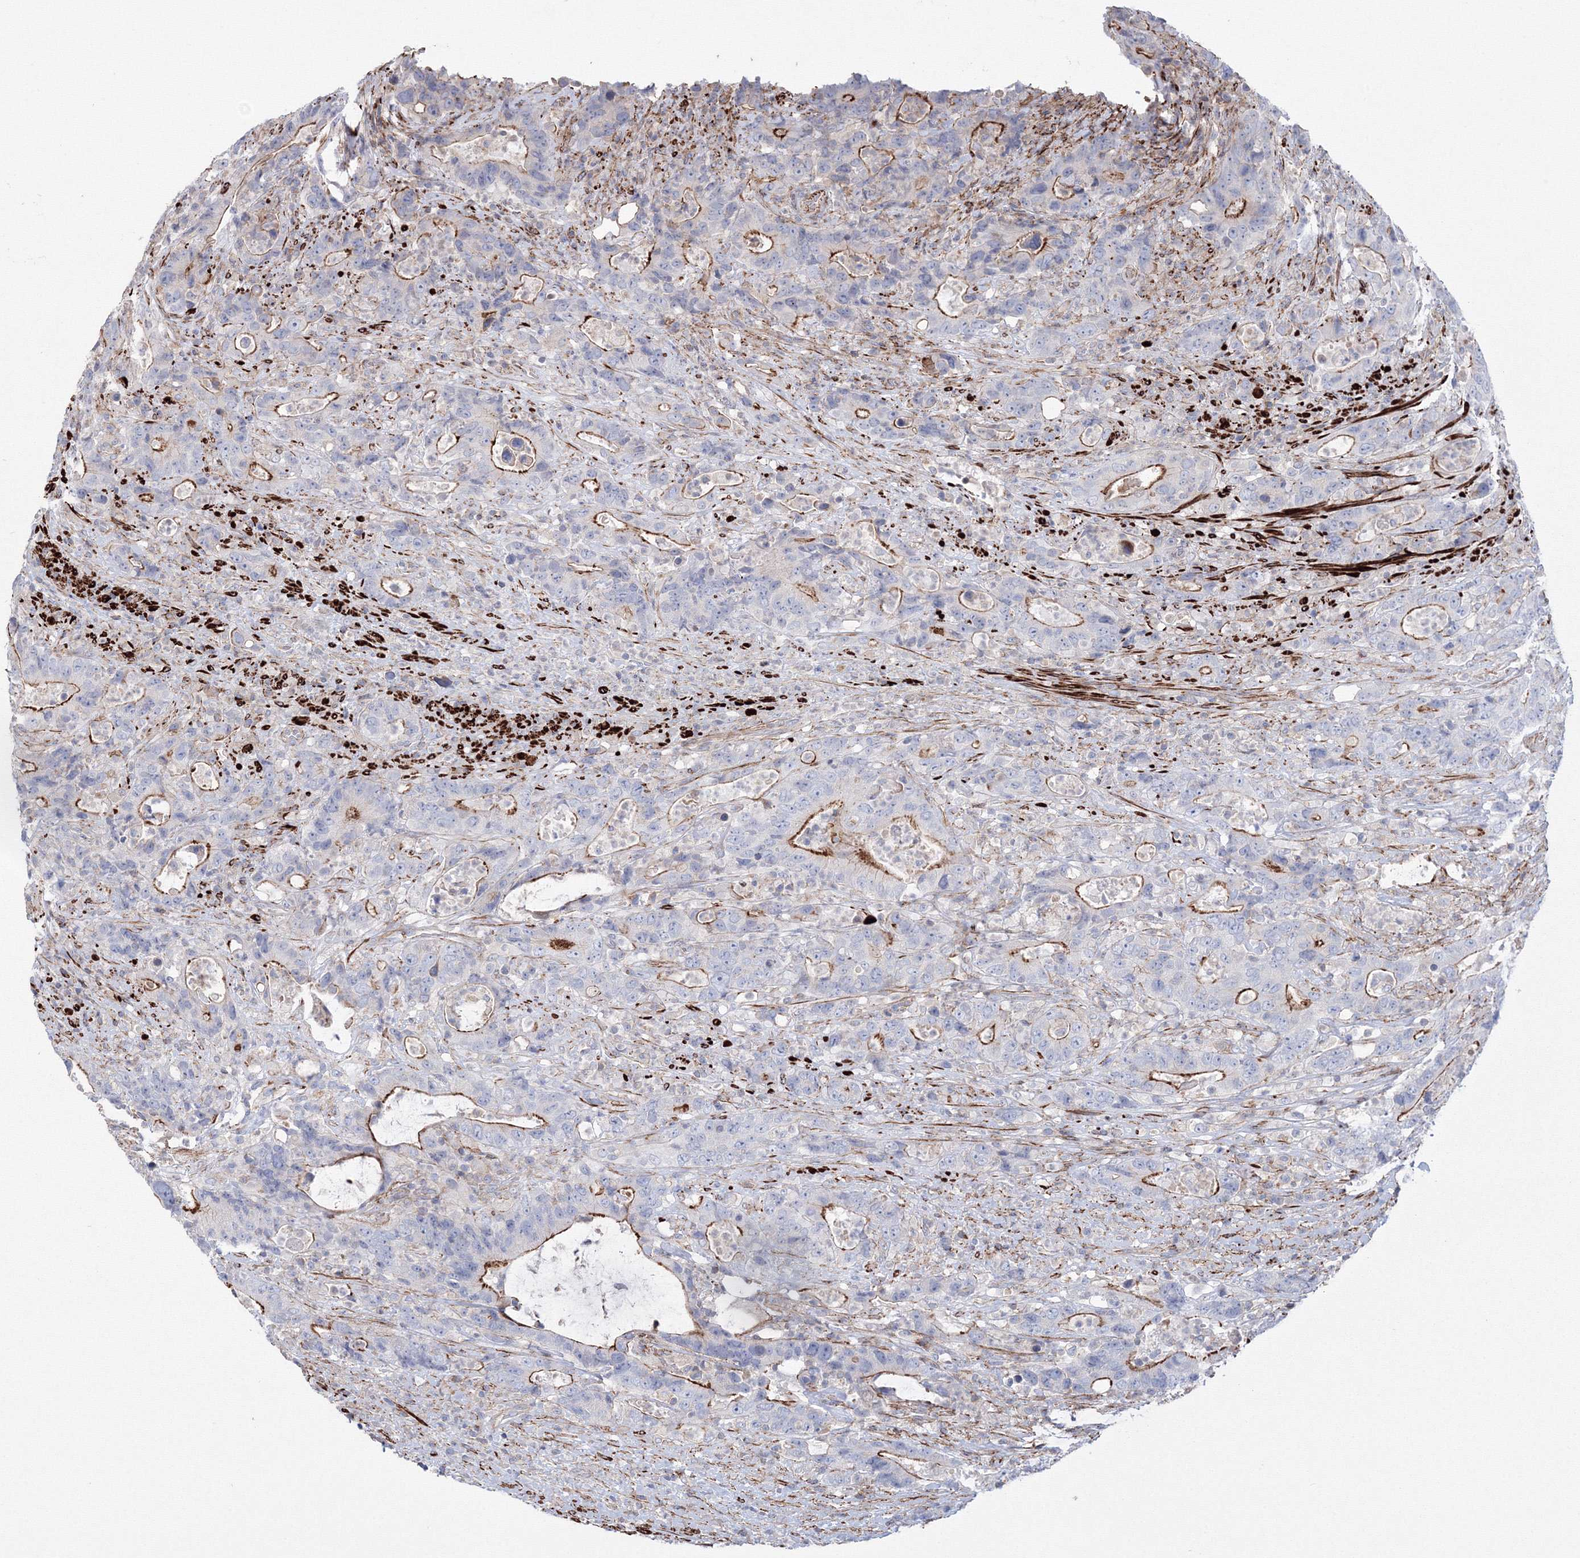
{"staining": {"intensity": "moderate", "quantity": ">75%", "location": "cytoplasmic/membranous"}, "tissue": "colorectal cancer", "cell_type": "Tumor cells", "image_type": "cancer", "snomed": [{"axis": "morphology", "description": "Adenocarcinoma, NOS"}, {"axis": "topography", "description": "Colon"}], "caption": "Colorectal cancer (adenocarcinoma) stained with a brown dye displays moderate cytoplasmic/membranous positive expression in approximately >75% of tumor cells.", "gene": "GPR82", "patient": {"sex": "female", "age": 75}}